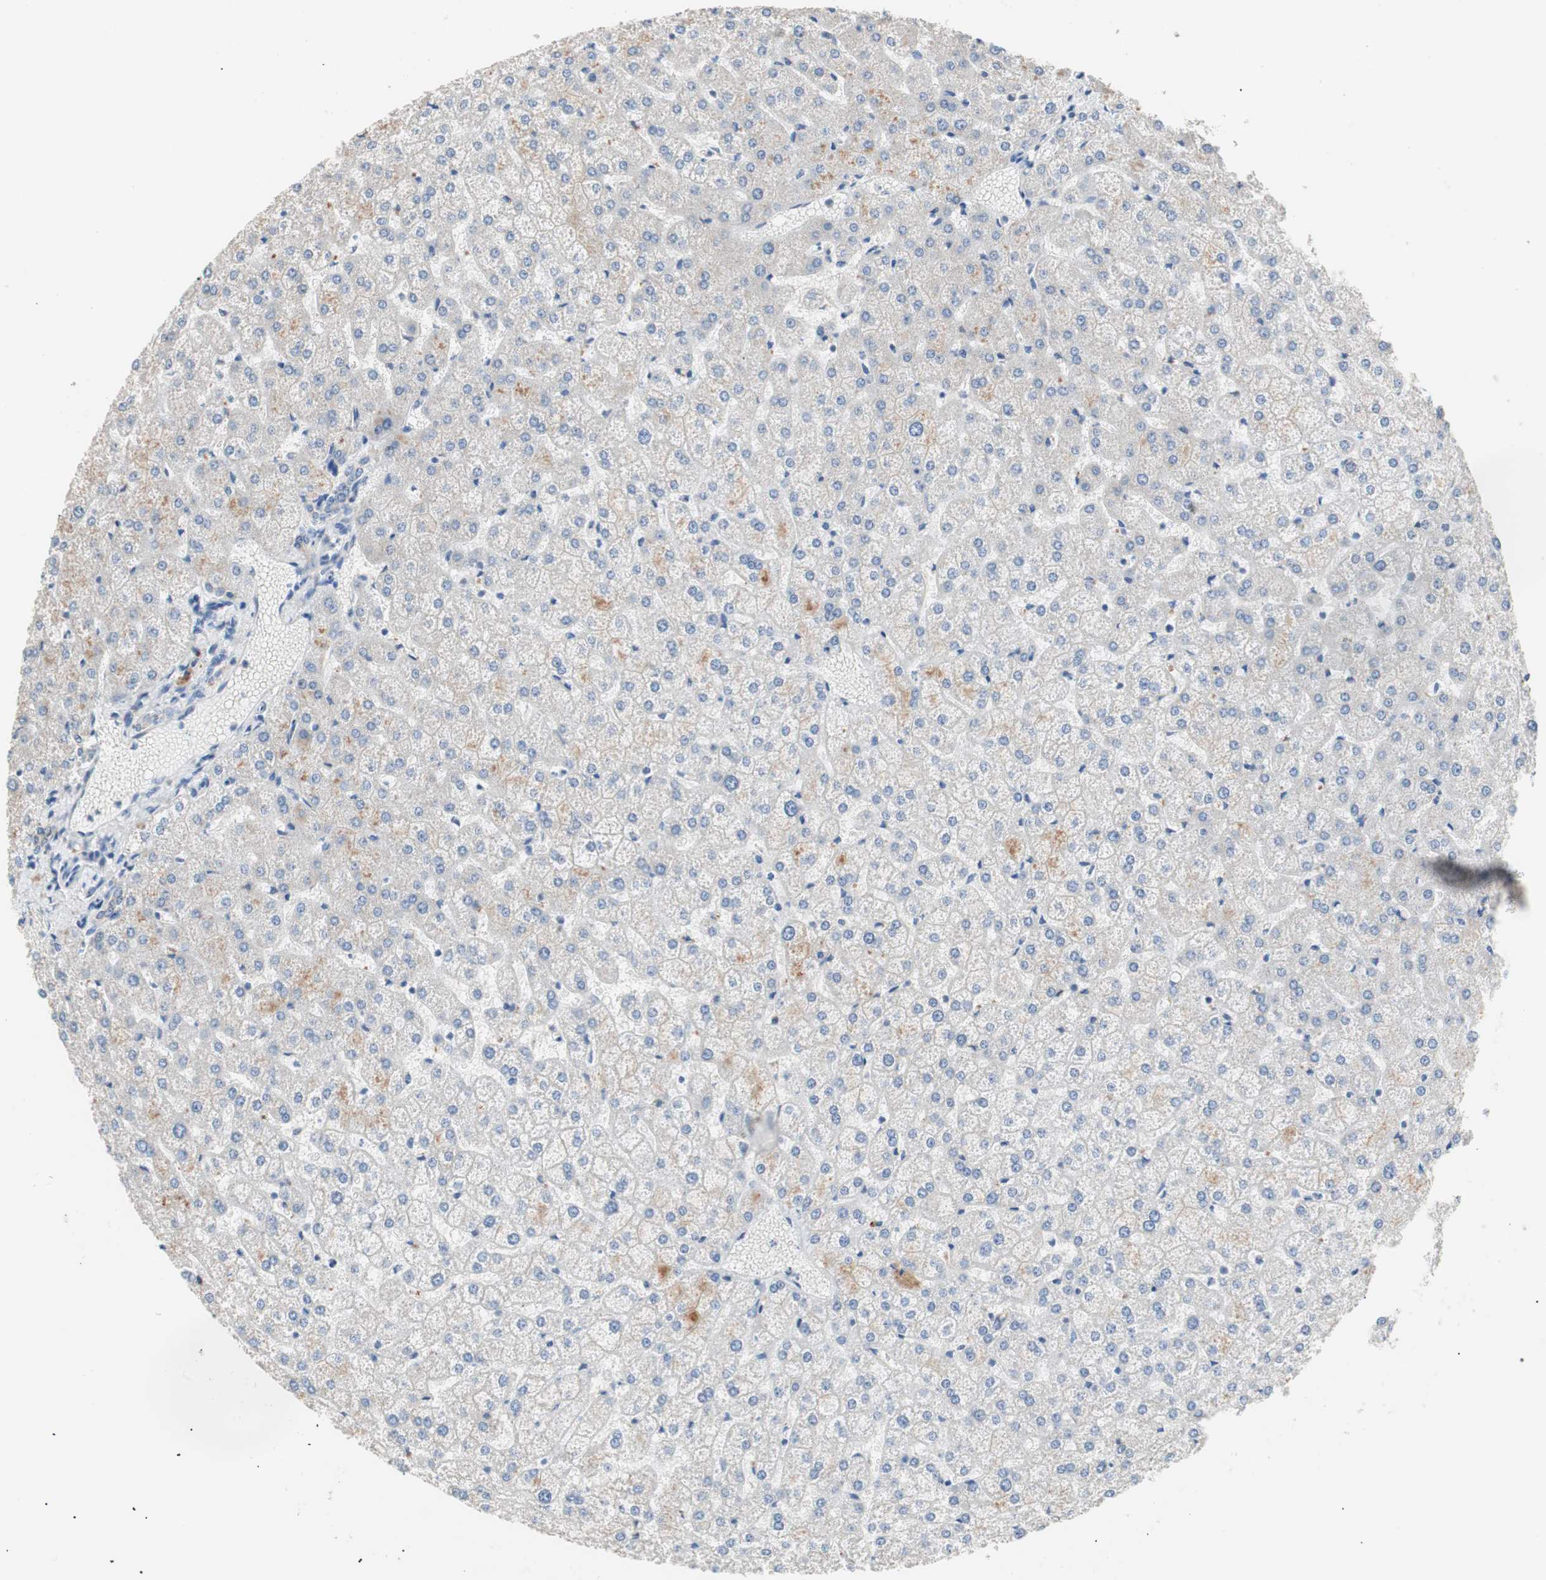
{"staining": {"intensity": "weak", "quantity": "25%-75%", "location": "cytoplasmic/membranous"}, "tissue": "liver", "cell_type": "Cholangiocytes", "image_type": "normal", "snomed": [{"axis": "morphology", "description": "Normal tissue, NOS"}, {"axis": "topography", "description": "Liver"}], "caption": "Unremarkable liver was stained to show a protein in brown. There is low levels of weak cytoplasmic/membranous expression in approximately 25%-75% of cholangiocytes.", "gene": "SMG1", "patient": {"sex": "female", "age": 32}}